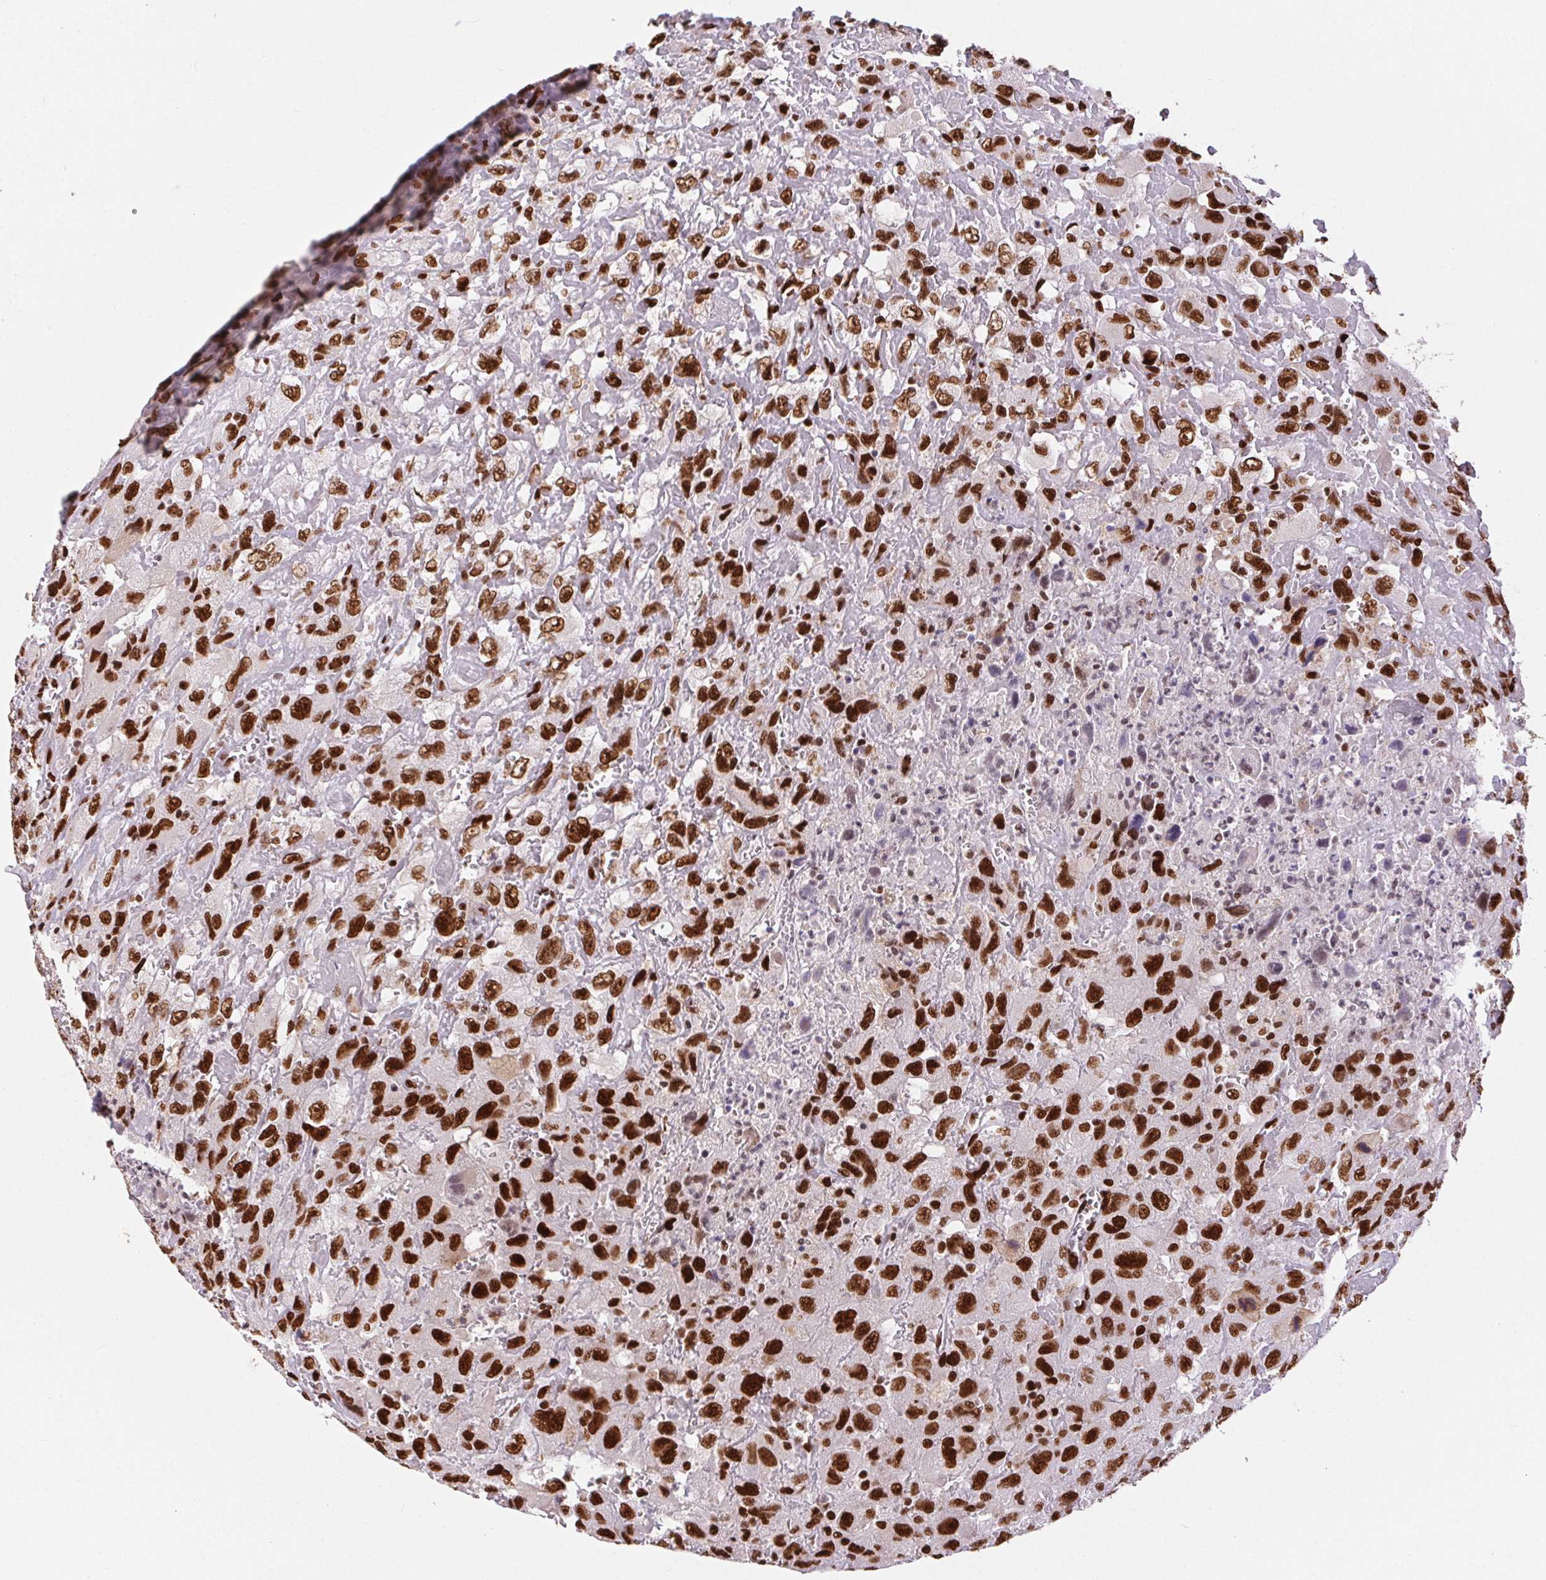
{"staining": {"intensity": "strong", "quantity": ">75%", "location": "nuclear"}, "tissue": "head and neck cancer", "cell_type": "Tumor cells", "image_type": "cancer", "snomed": [{"axis": "morphology", "description": "Squamous cell carcinoma, NOS"}, {"axis": "morphology", "description": "Squamous cell carcinoma, metastatic, NOS"}, {"axis": "topography", "description": "Oral tissue"}, {"axis": "topography", "description": "Head-Neck"}], "caption": "Immunohistochemical staining of human head and neck metastatic squamous cell carcinoma reveals high levels of strong nuclear expression in about >75% of tumor cells. (DAB (3,3'-diaminobenzidine) = brown stain, brightfield microscopy at high magnification).", "gene": "ZNF80", "patient": {"sex": "female", "age": 85}}